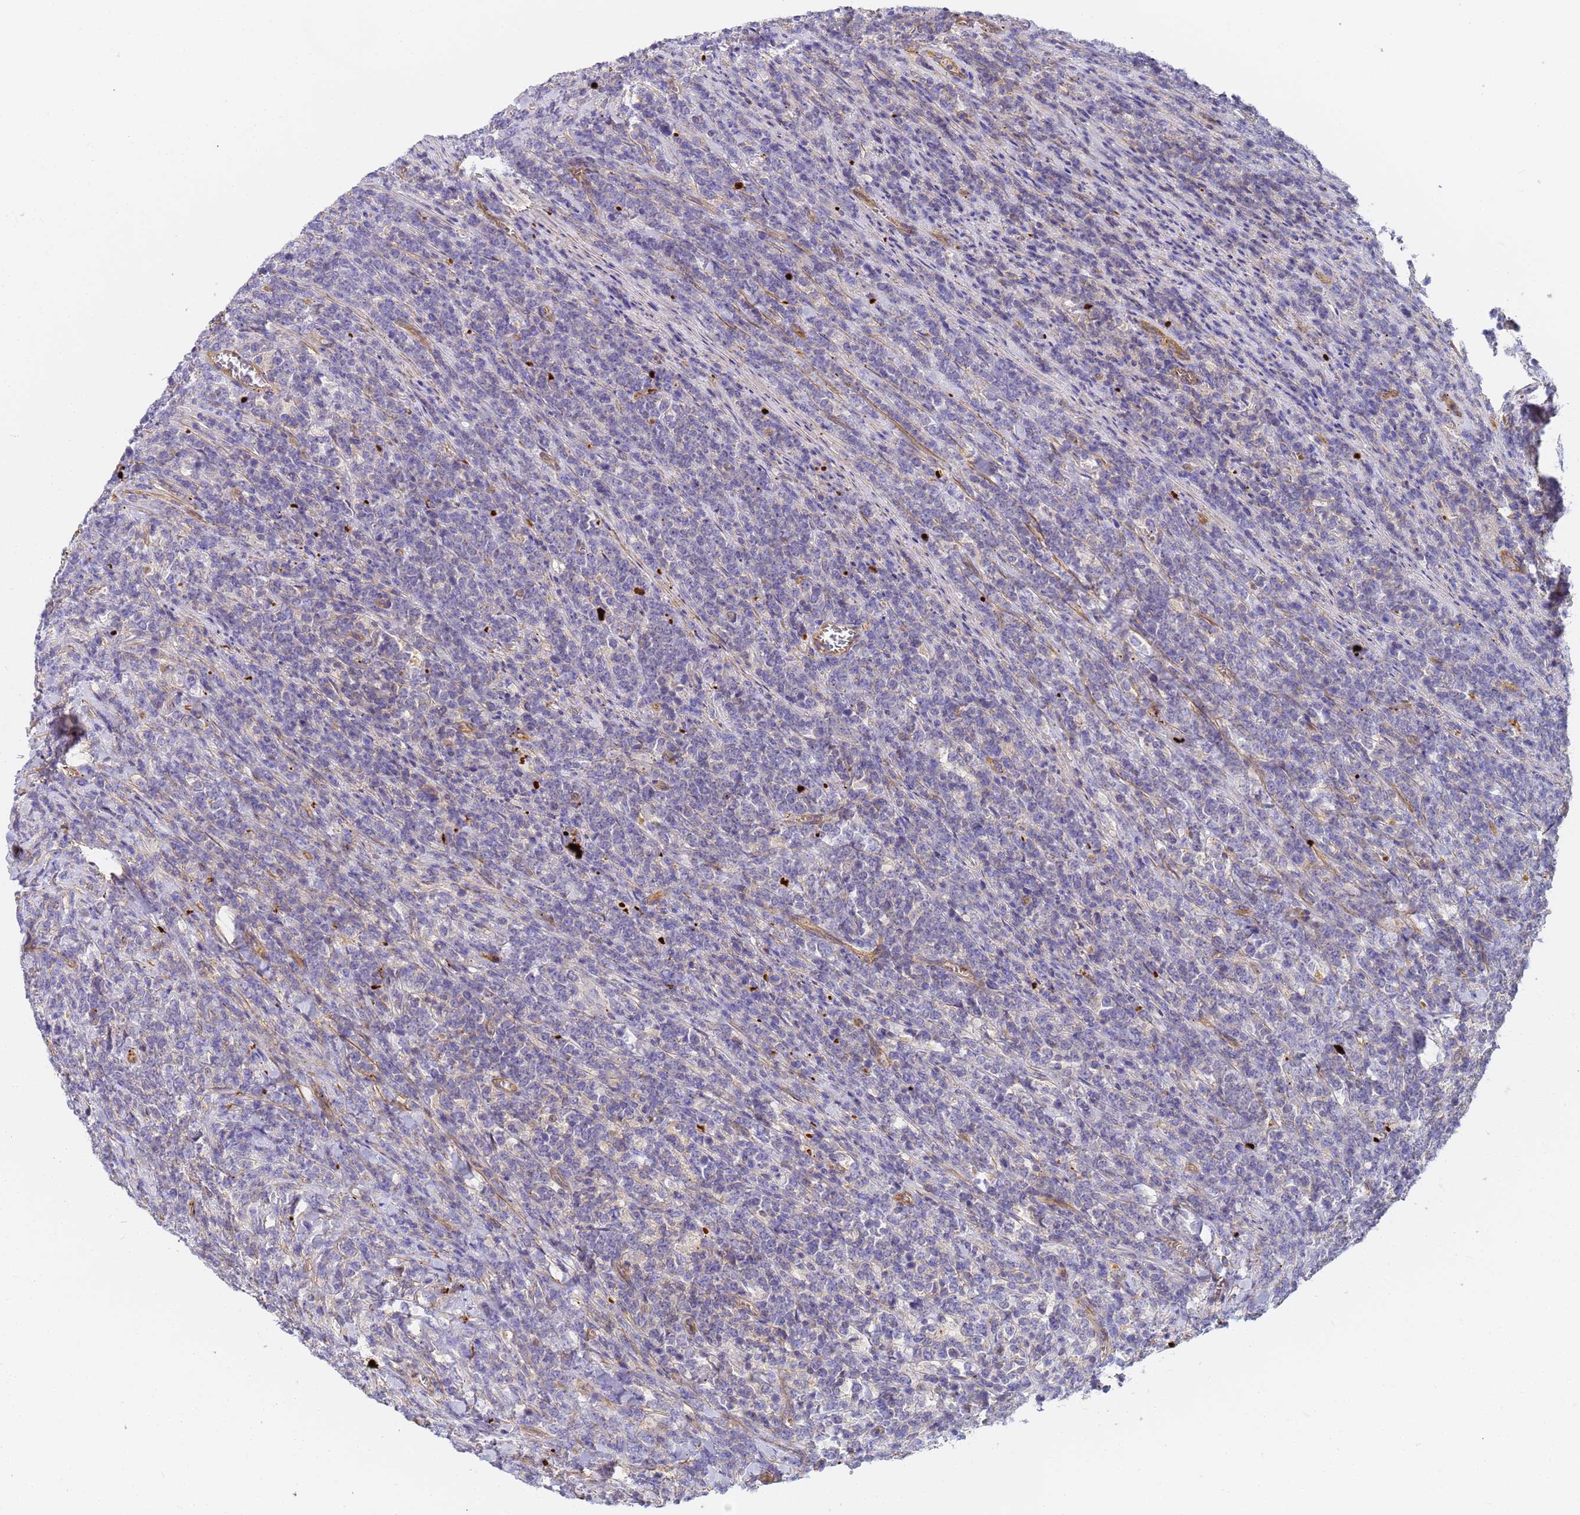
{"staining": {"intensity": "negative", "quantity": "none", "location": "none"}, "tissue": "lymphoma", "cell_type": "Tumor cells", "image_type": "cancer", "snomed": [{"axis": "morphology", "description": "Malignant lymphoma, non-Hodgkin's type, High grade"}, {"axis": "topography", "description": "Small intestine"}], "caption": "Lymphoma stained for a protein using immunohistochemistry (IHC) demonstrates no positivity tumor cells.", "gene": "MYL12A", "patient": {"sex": "male", "age": 8}}